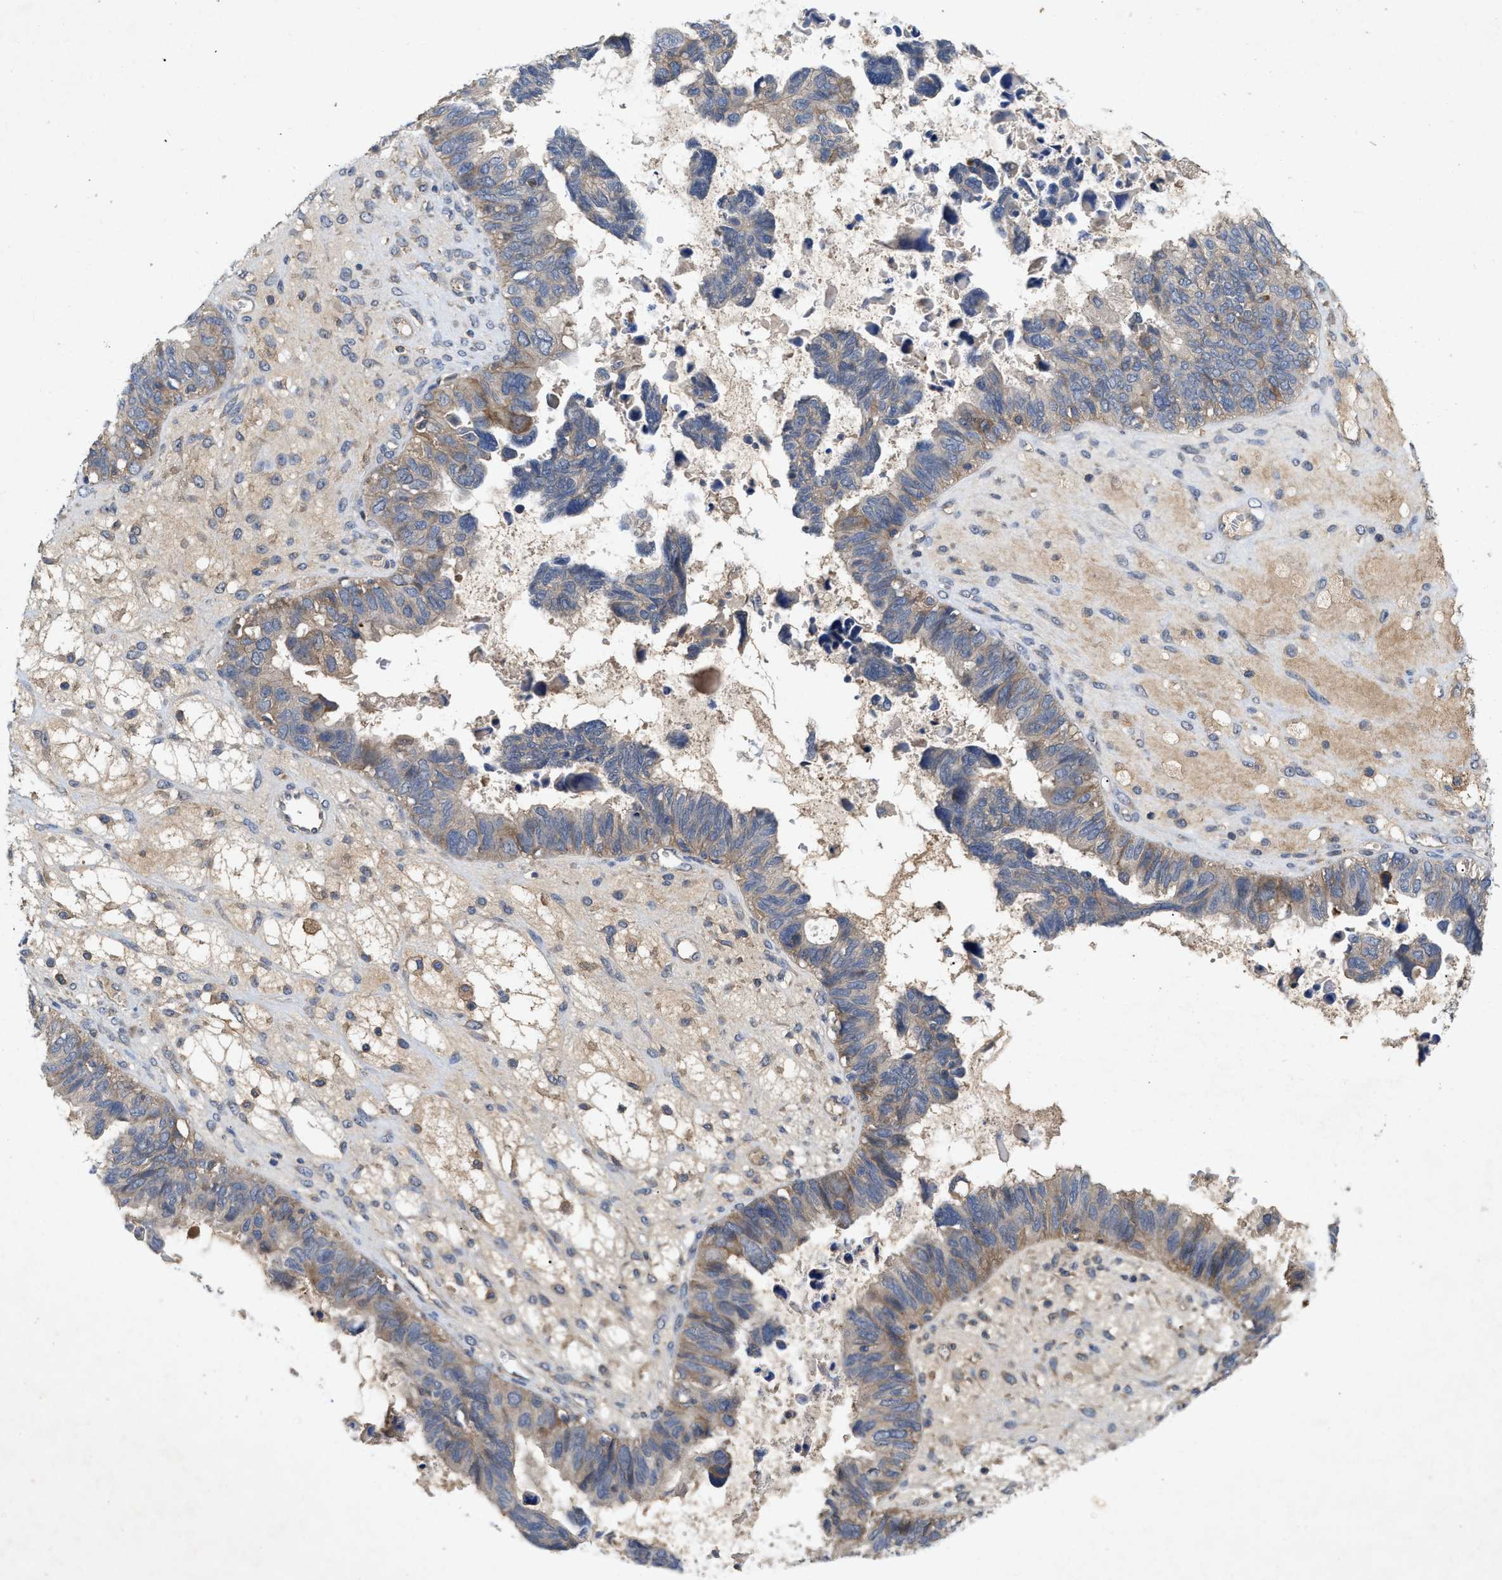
{"staining": {"intensity": "weak", "quantity": "25%-75%", "location": "cytoplasmic/membranous"}, "tissue": "ovarian cancer", "cell_type": "Tumor cells", "image_type": "cancer", "snomed": [{"axis": "morphology", "description": "Cystadenocarcinoma, serous, NOS"}, {"axis": "topography", "description": "Ovary"}], "caption": "Ovarian cancer was stained to show a protein in brown. There is low levels of weak cytoplasmic/membranous positivity in approximately 25%-75% of tumor cells. (Brightfield microscopy of DAB IHC at high magnification).", "gene": "LPAR2", "patient": {"sex": "female", "age": 79}}